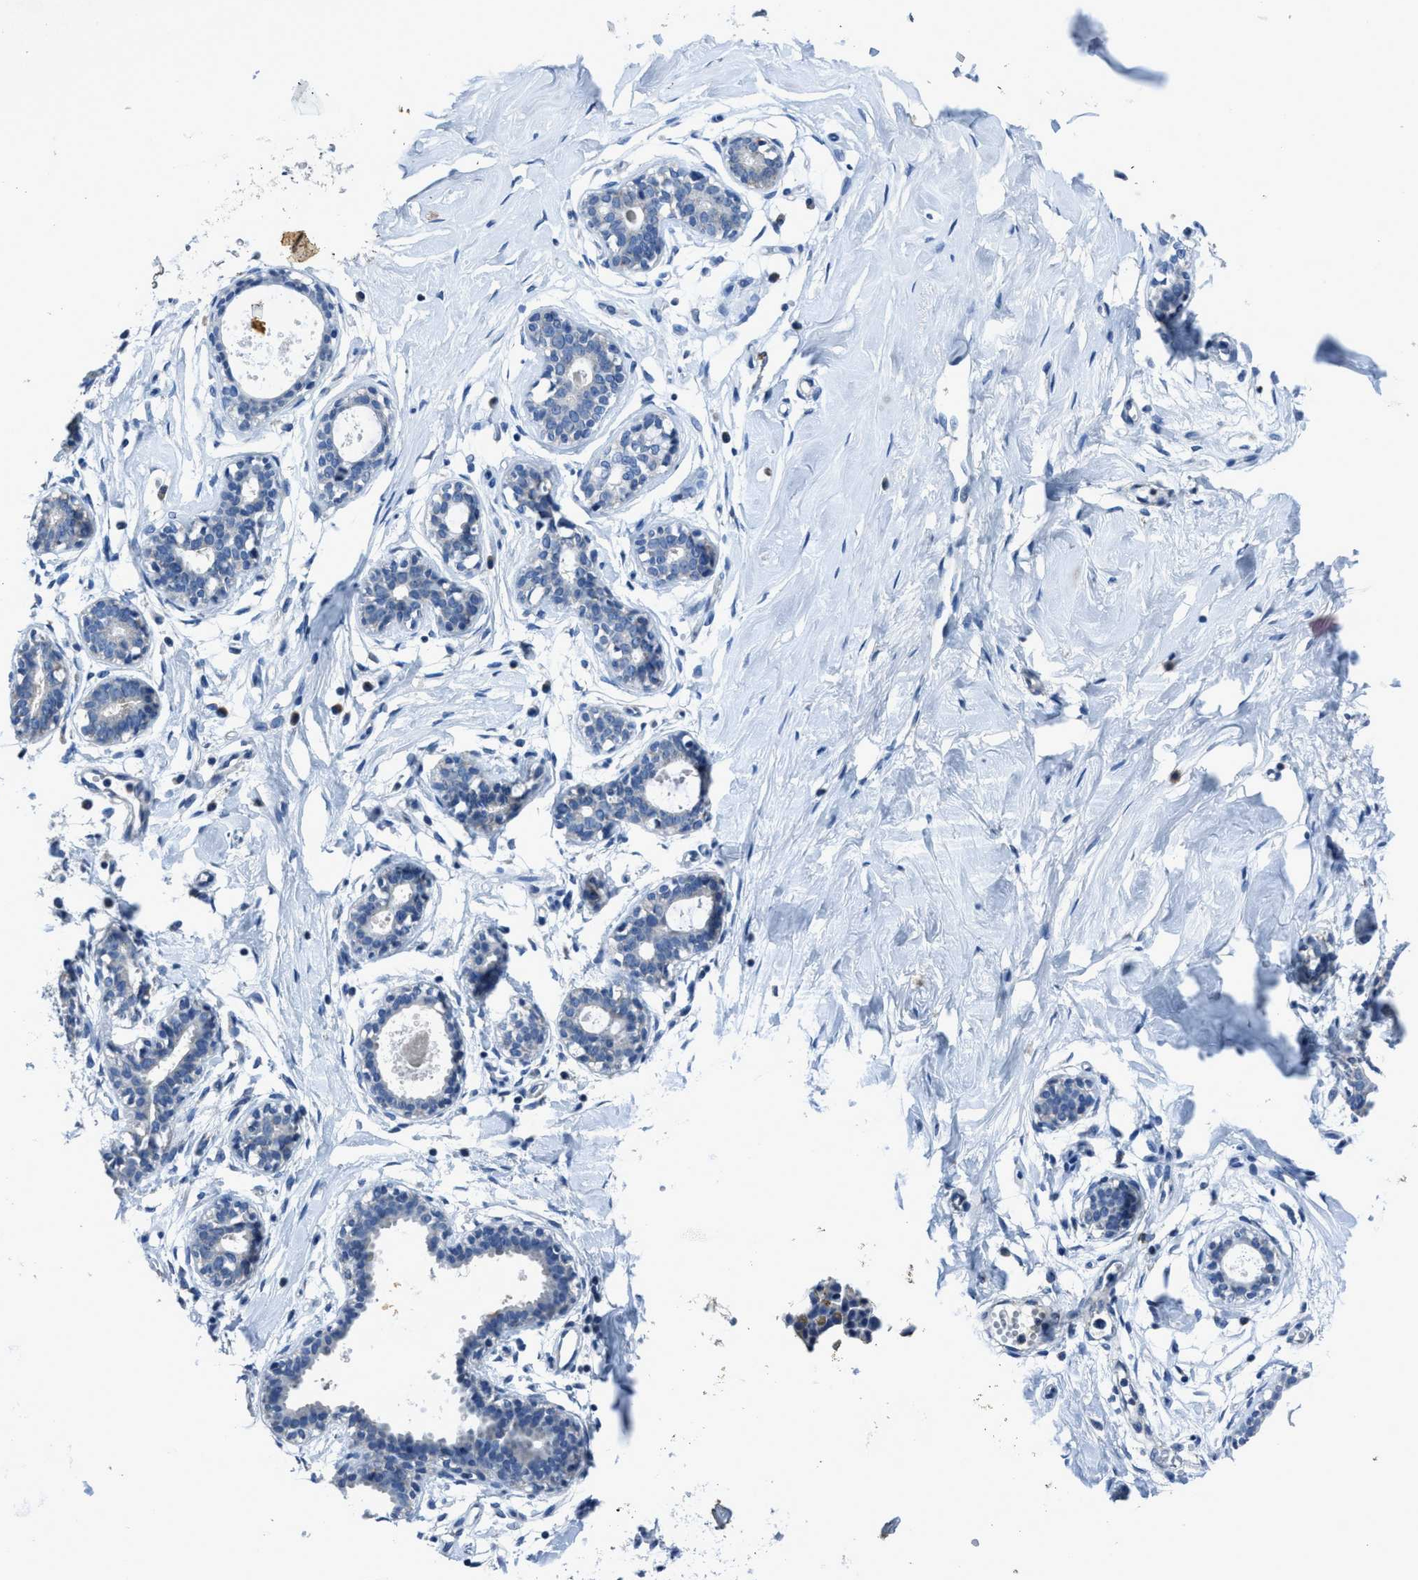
{"staining": {"intensity": "negative", "quantity": "none", "location": "none"}, "tissue": "breast", "cell_type": "Adipocytes", "image_type": "normal", "snomed": [{"axis": "morphology", "description": "Normal tissue, NOS"}, {"axis": "topography", "description": "Breast"}], "caption": "High magnification brightfield microscopy of unremarkable breast stained with DAB (brown) and counterstained with hematoxylin (blue): adipocytes show no significant positivity.", "gene": "ADAM2", "patient": {"sex": "female", "age": 23}}